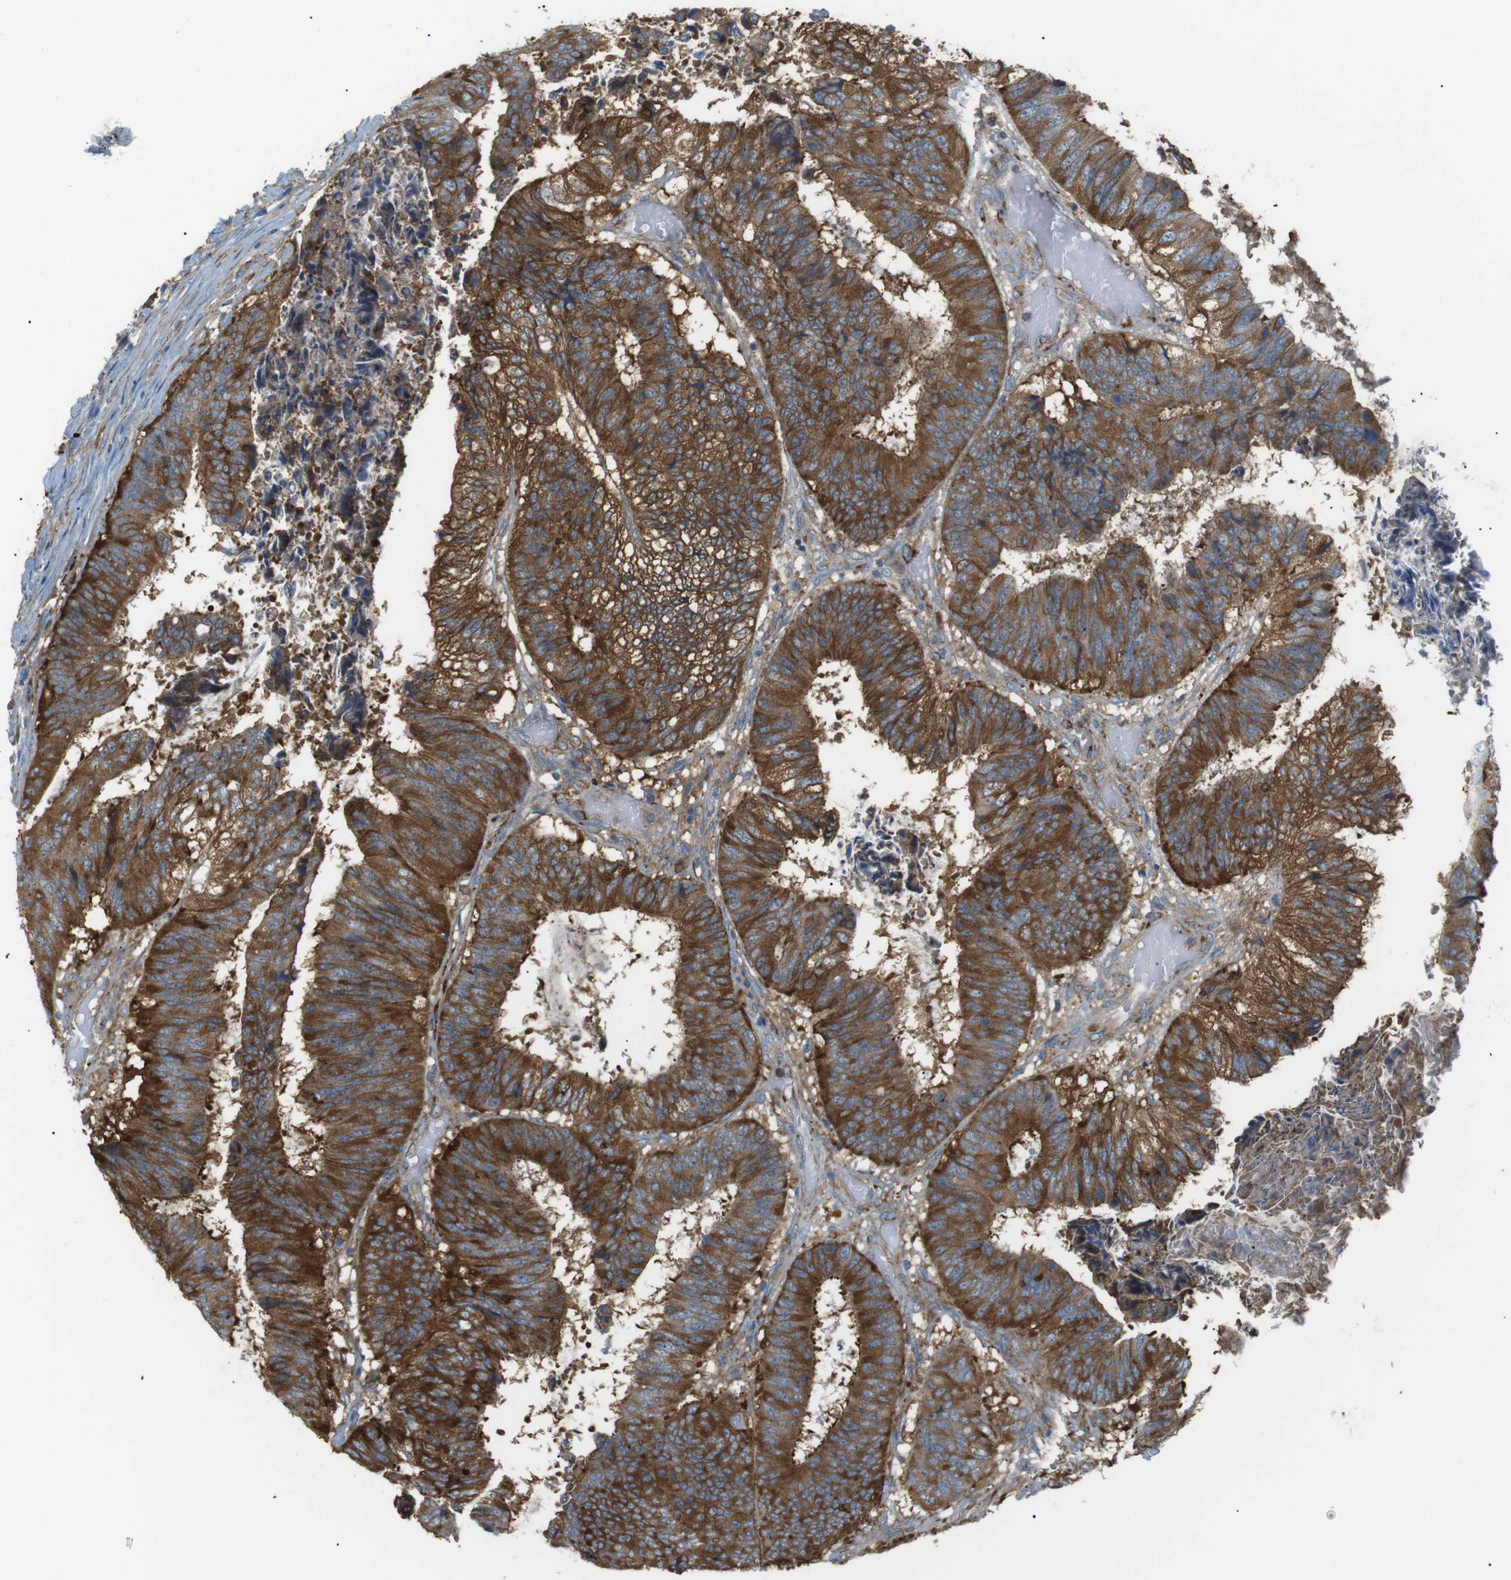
{"staining": {"intensity": "strong", "quantity": ">75%", "location": "cytoplasmic/membranous"}, "tissue": "colorectal cancer", "cell_type": "Tumor cells", "image_type": "cancer", "snomed": [{"axis": "morphology", "description": "Adenocarcinoma, NOS"}, {"axis": "topography", "description": "Rectum"}], "caption": "About >75% of tumor cells in colorectal adenocarcinoma reveal strong cytoplasmic/membranous protein positivity as visualized by brown immunohistochemical staining.", "gene": "PEPD", "patient": {"sex": "male", "age": 72}}